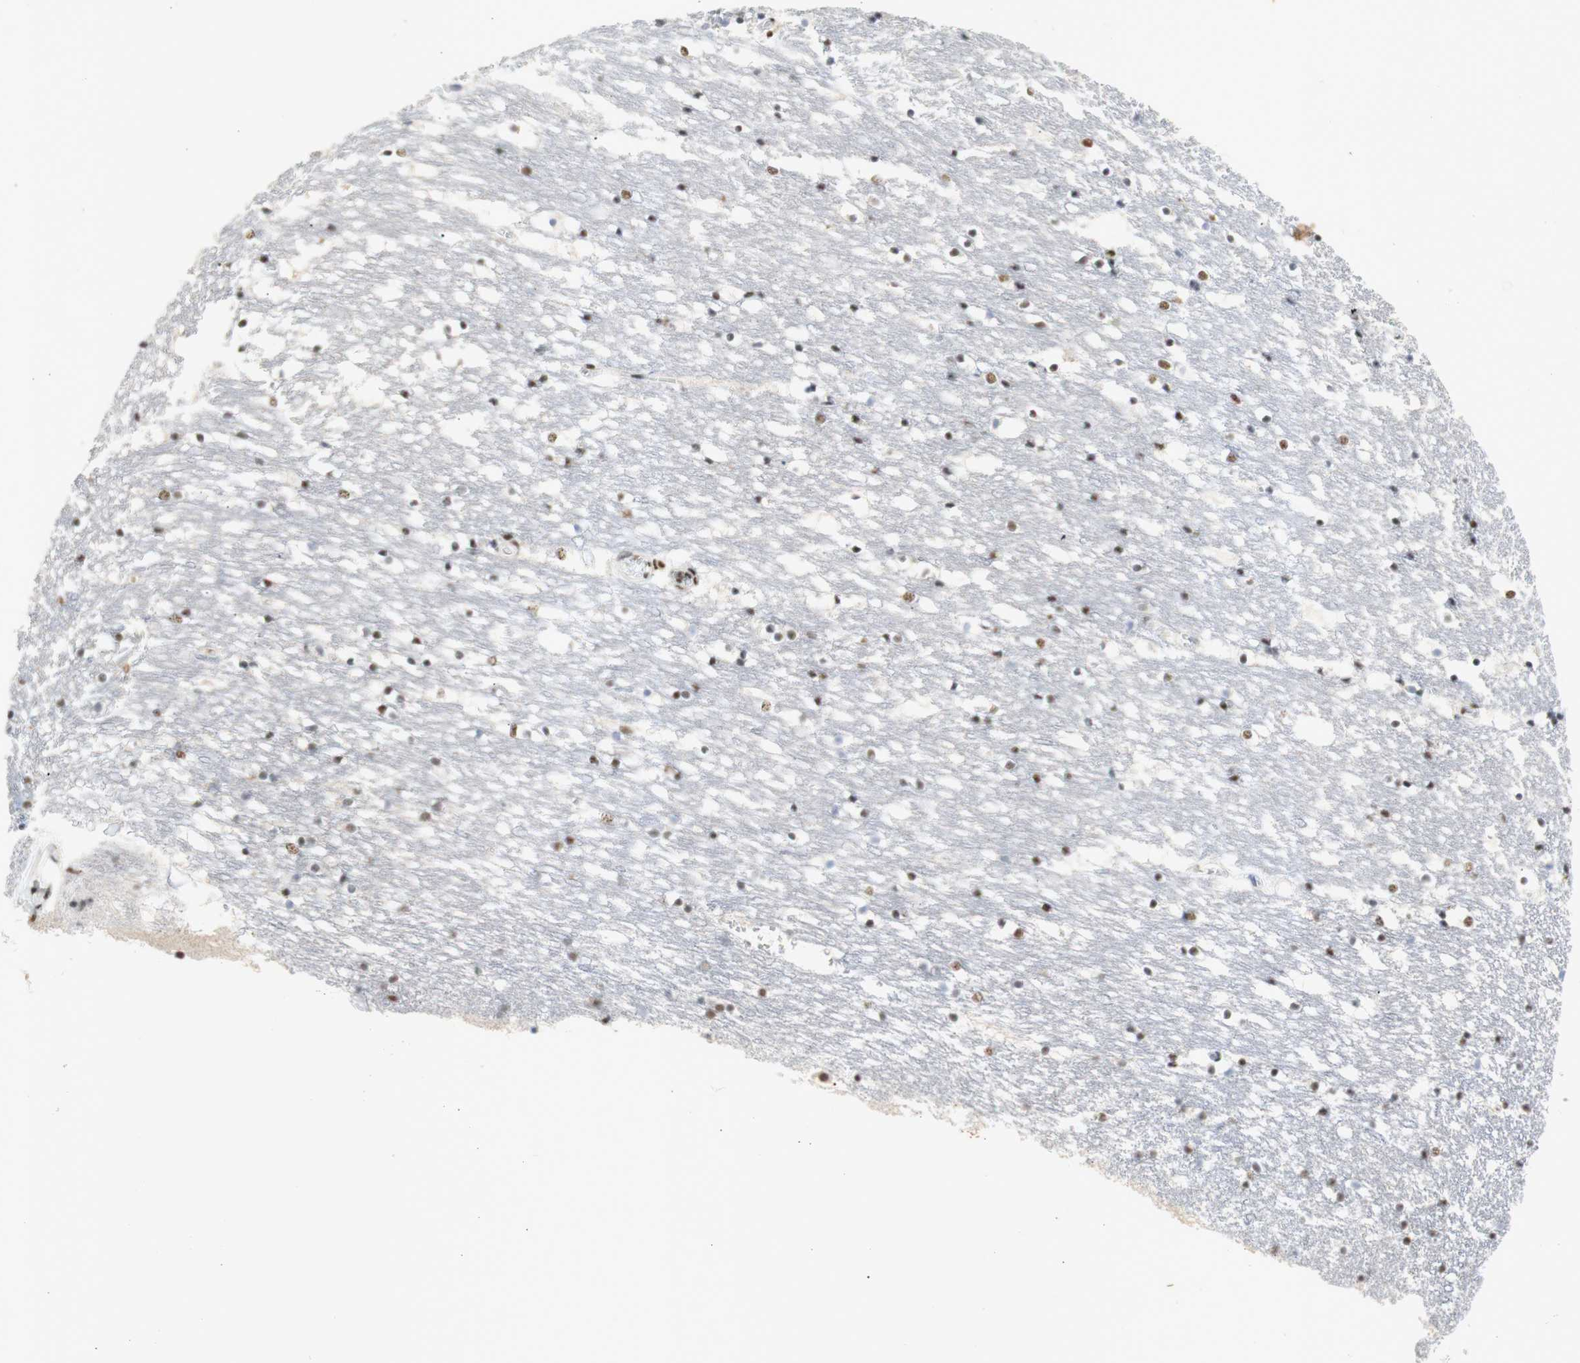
{"staining": {"intensity": "moderate", "quantity": ">75%", "location": "nuclear"}, "tissue": "caudate", "cell_type": "Glial cells", "image_type": "normal", "snomed": [{"axis": "morphology", "description": "Normal tissue, NOS"}, {"axis": "topography", "description": "Lateral ventricle wall"}], "caption": "Caudate stained with DAB (3,3'-diaminobenzidine) IHC shows medium levels of moderate nuclear positivity in approximately >75% of glial cells.", "gene": "SNRPB", "patient": {"sex": "male", "age": 45}}